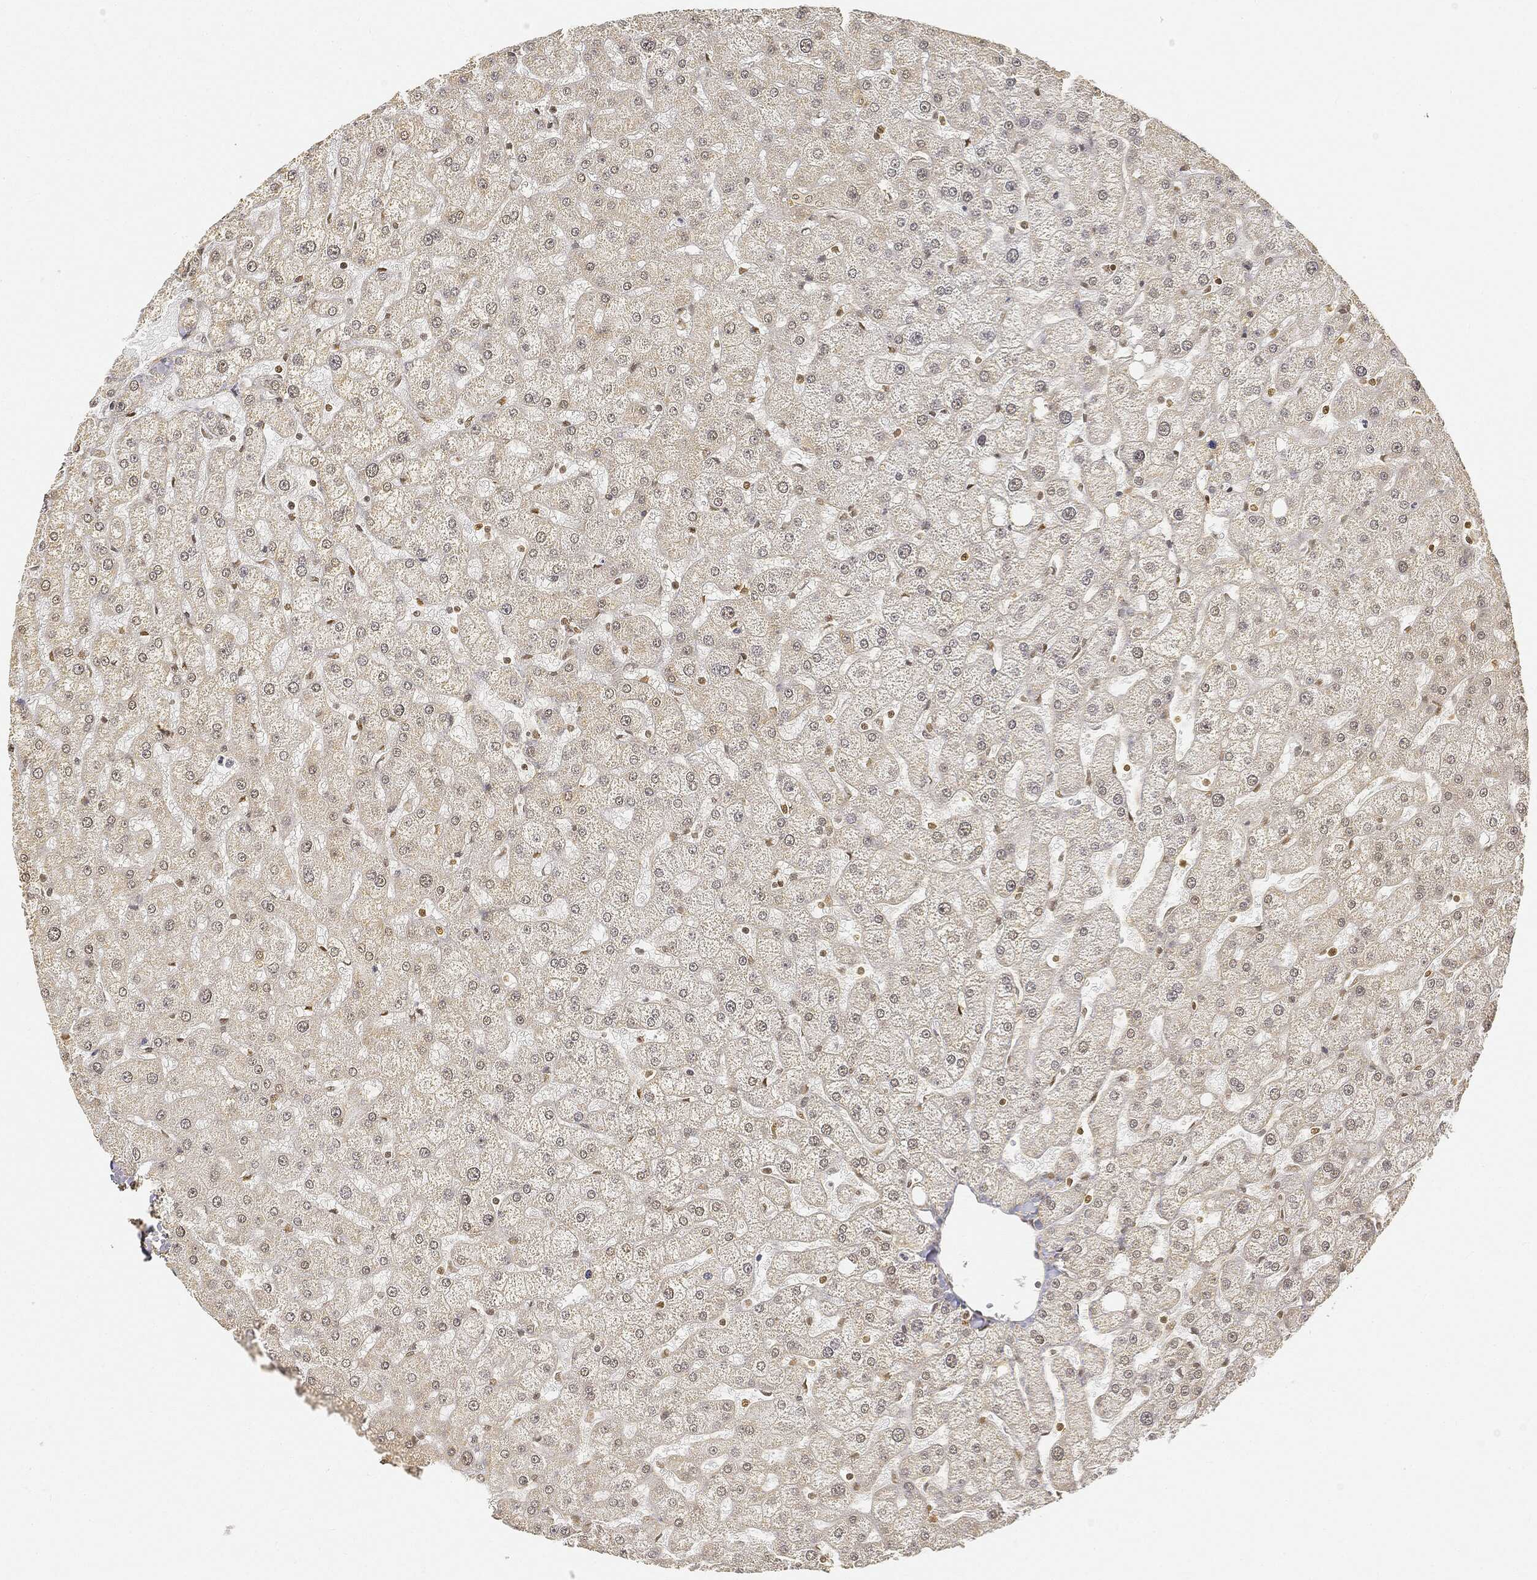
{"staining": {"intensity": "negative", "quantity": "none", "location": "none"}, "tissue": "liver", "cell_type": "Cholangiocytes", "image_type": "normal", "snomed": [{"axis": "morphology", "description": "Normal tissue, NOS"}, {"axis": "topography", "description": "Liver"}], "caption": "High power microscopy micrograph of an immunohistochemistry (IHC) image of benign liver, revealing no significant expression in cholangiocytes.", "gene": "RSRC2", "patient": {"sex": "female", "age": 50}}